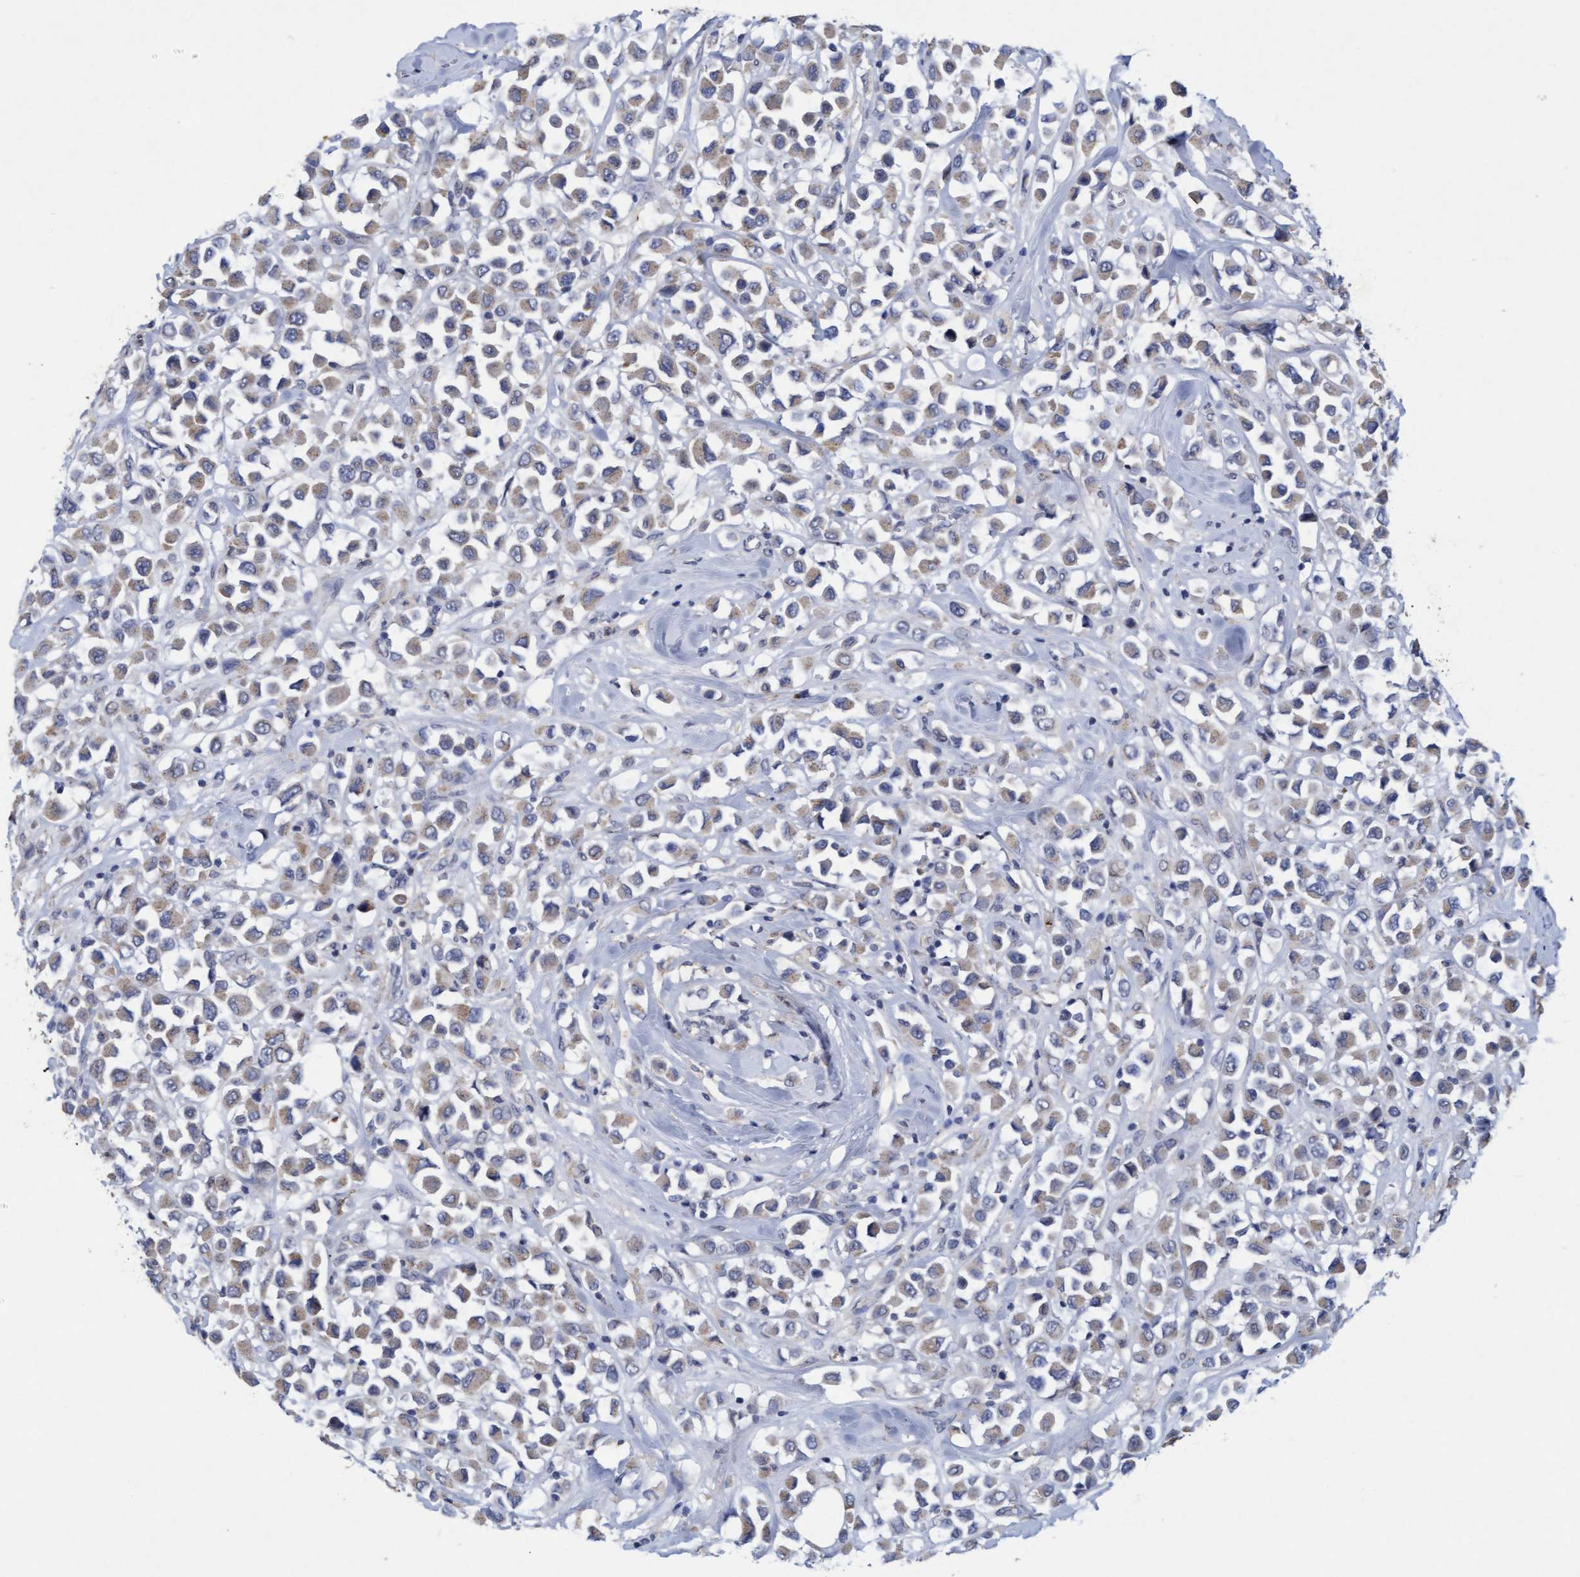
{"staining": {"intensity": "weak", "quantity": ">75%", "location": "cytoplasmic/membranous"}, "tissue": "breast cancer", "cell_type": "Tumor cells", "image_type": "cancer", "snomed": [{"axis": "morphology", "description": "Duct carcinoma"}, {"axis": "topography", "description": "Breast"}], "caption": "IHC micrograph of breast invasive ductal carcinoma stained for a protein (brown), which exhibits low levels of weak cytoplasmic/membranous staining in approximately >75% of tumor cells.", "gene": "VSIG8", "patient": {"sex": "female", "age": 61}}